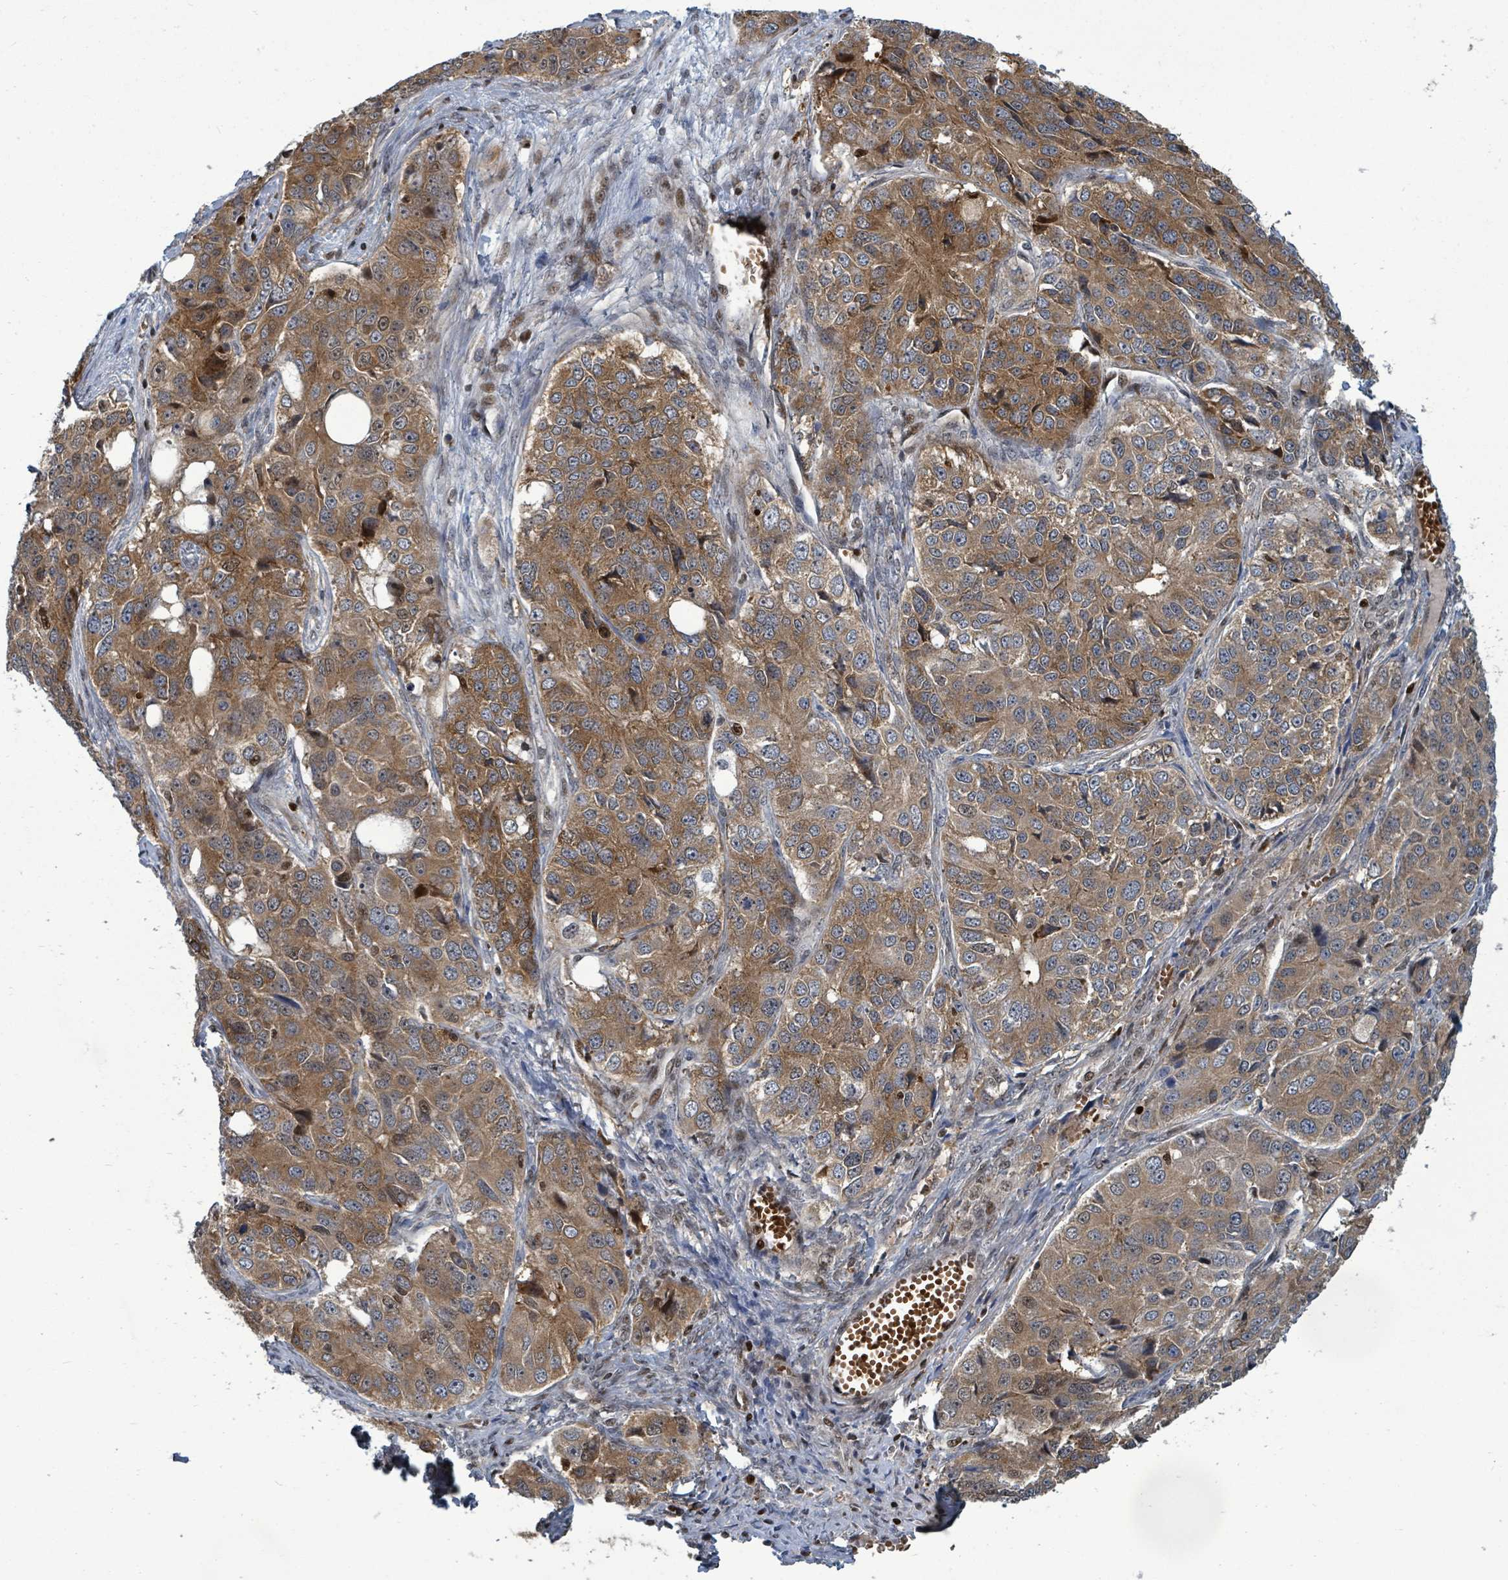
{"staining": {"intensity": "moderate", "quantity": ">75%", "location": "cytoplasmic/membranous,nuclear"}, "tissue": "ovarian cancer", "cell_type": "Tumor cells", "image_type": "cancer", "snomed": [{"axis": "morphology", "description": "Carcinoma, endometroid"}, {"axis": "topography", "description": "Ovary"}], "caption": "Immunohistochemistry (IHC) (DAB (3,3'-diaminobenzidine)) staining of human endometroid carcinoma (ovarian) demonstrates moderate cytoplasmic/membranous and nuclear protein expression in about >75% of tumor cells. Nuclei are stained in blue.", "gene": "TRDMT1", "patient": {"sex": "female", "age": 51}}